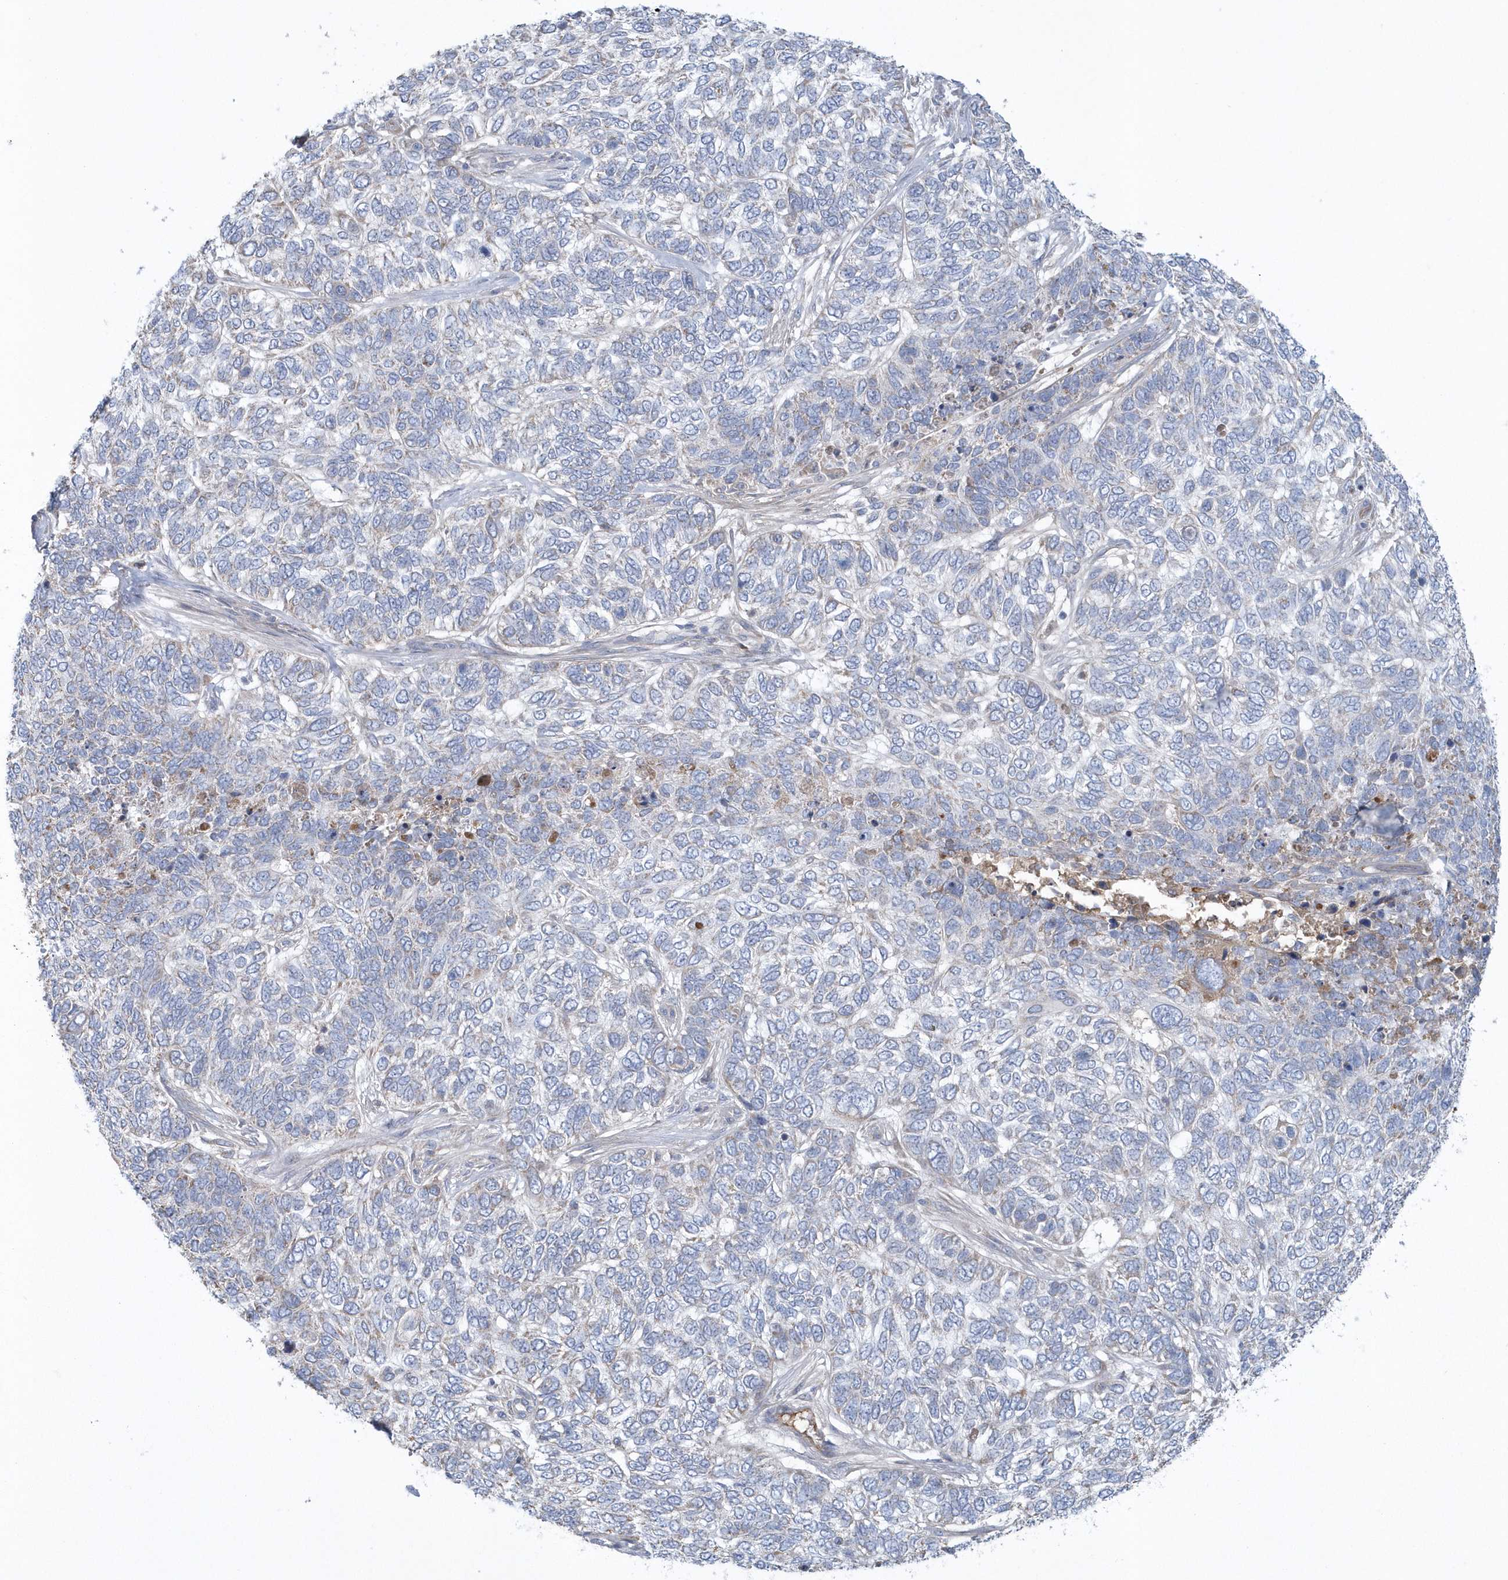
{"staining": {"intensity": "negative", "quantity": "none", "location": "none"}, "tissue": "skin cancer", "cell_type": "Tumor cells", "image_type": "cancer", "snomed": [{"axis": "morphology", "description": "Basal cell carcinoma"}, {"axis": "topography", "description": "Skin"}], "caption": "IHC photomicrograph of skin cancer stained for a protein (brown), which shows no staining in tumor cells. The staining is performed using DAB brown chromogen with nuclei counter-stained in using hematoxylin.", "gene": "SPATA18", "patient": {"sex": "female", "age": 65}}